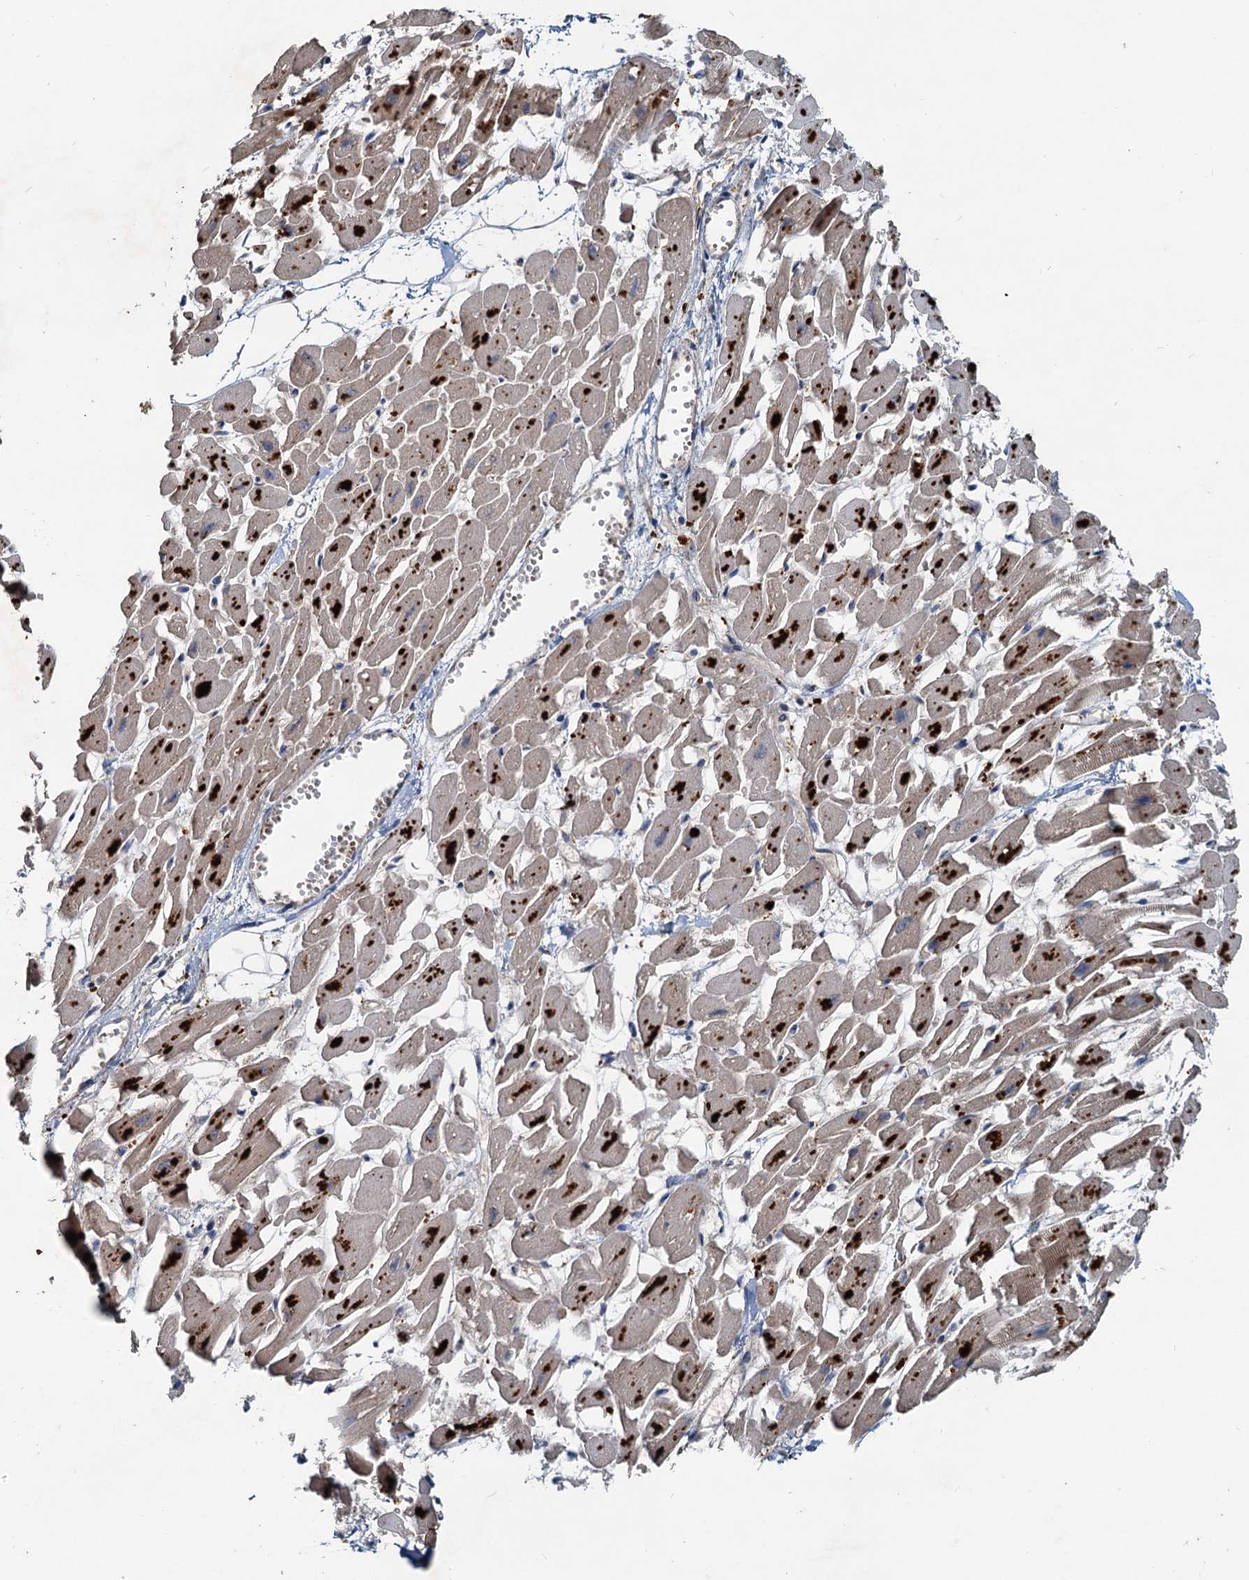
{"staining": {"intensity": "strong", "quantity": "25%-75%", "location": "cytoplasmic/membranous"}, "tissue": "heart muscle", "cell_type": "Cardiomyocytes", "image_type": "normal", "snomed": [{"axis": "morphology", "description": "Normal tissue, NOS"}, {"axis": "topography", "description": "Heart"}], "caption": "IHC staining of normal heart muscle, which reveals high levels of strong cytoplasmic/membranous staining in about 25%-75% of cardiomyocytes indicating strong cytoplasmic/membranous protein expression. The staining was performed using DAB (brown) for protein detection and nuclei were counterstained in hematoxylin (blue).", "gene": "CEP68", "patient": {"sex": "female", "age": 64}}